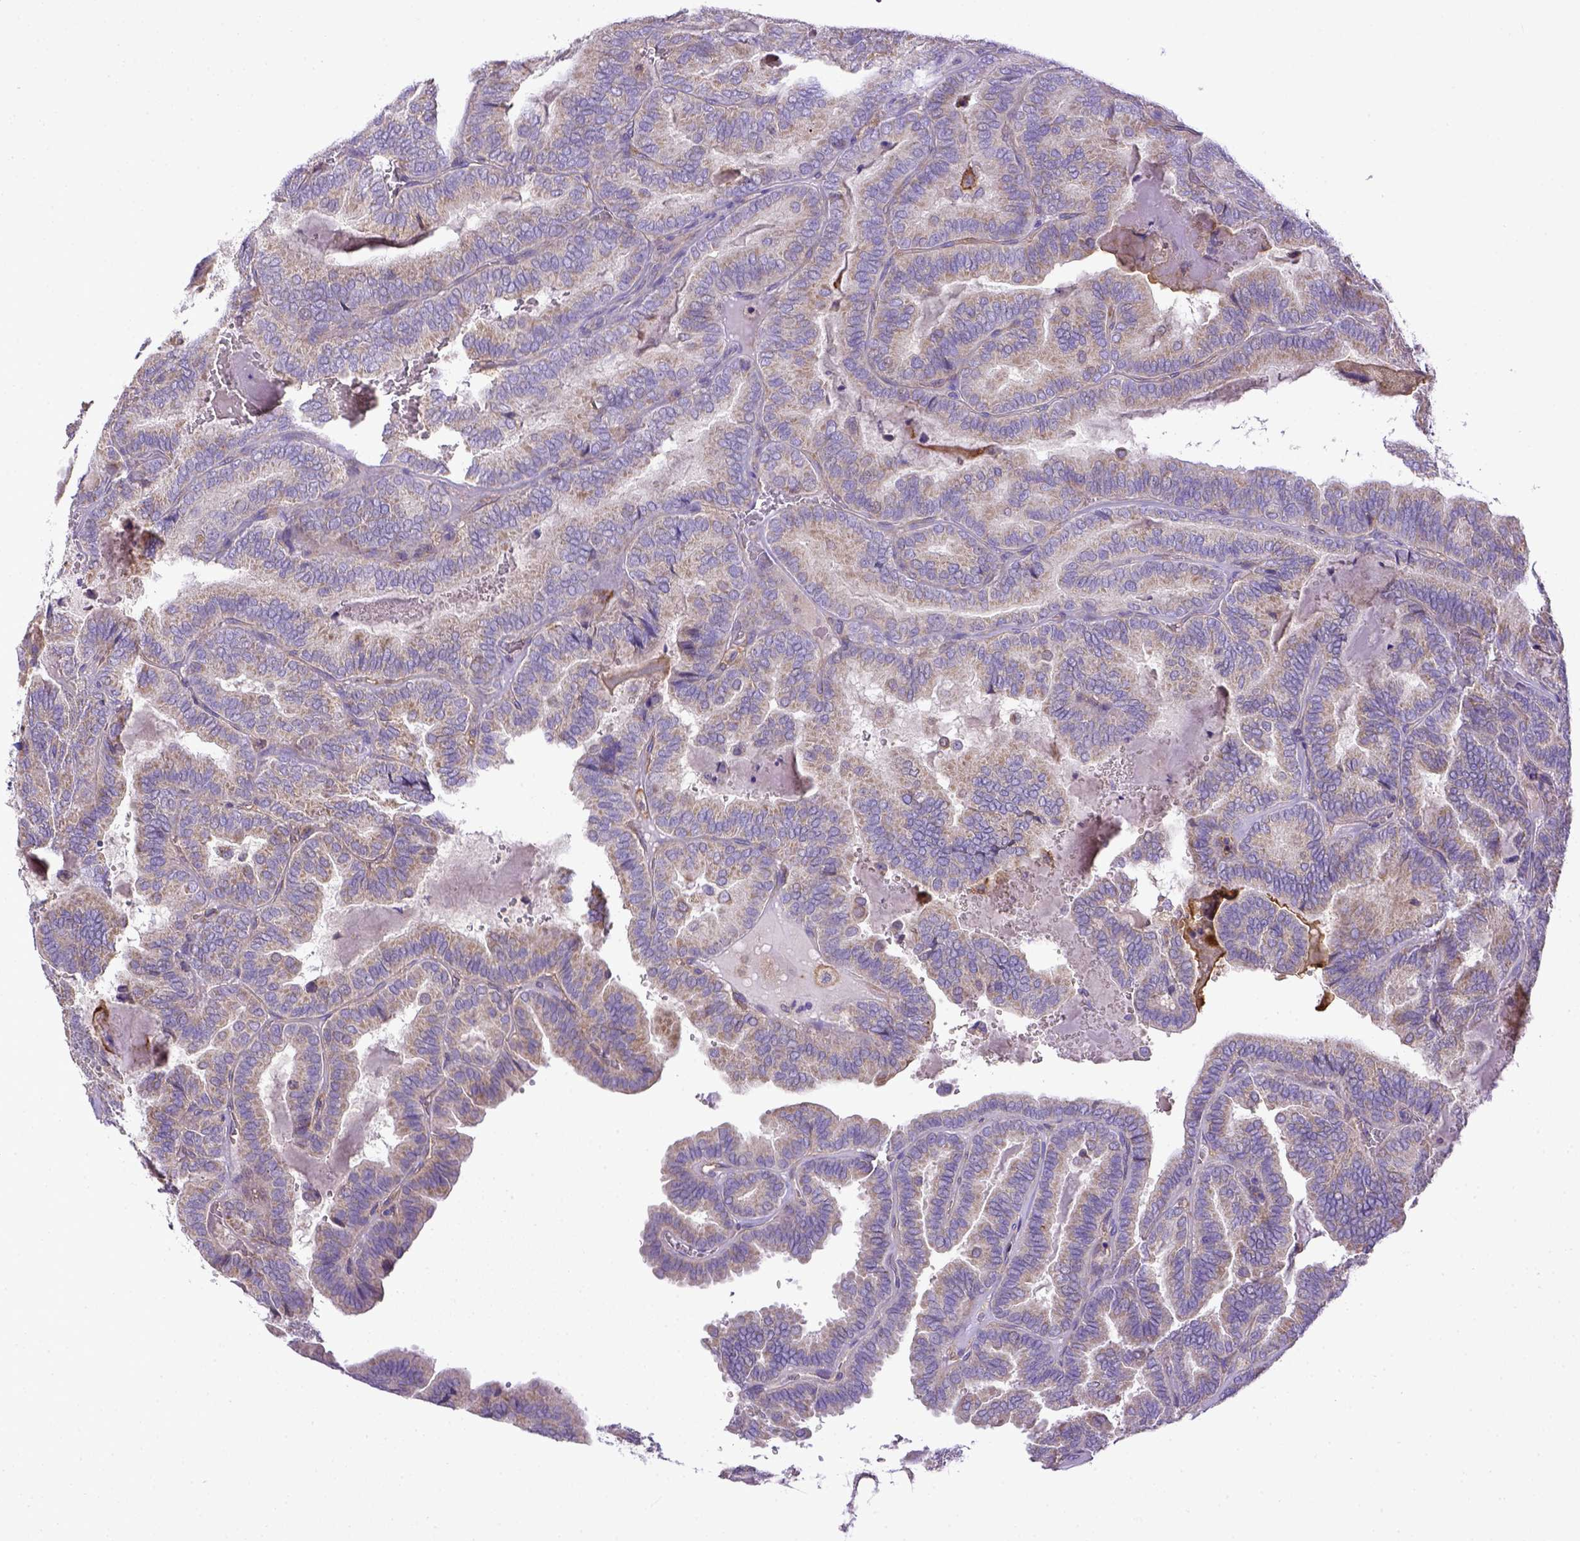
{"staining": {"intensity": "weak", "quantity": ">75%", "location": "cytoplasmic/membranous"}, "tissue": "thyroid cancer", "cell_type": "Tumor cells", "image_type": "cancer", "snomed": [{"axis": "morphology", "description": "Papillary adenocarcinoma, NOS"}, {"axis": "topography", "description": "Thyroid gland"}], "caption": "DAB immunohistochemical staining of thyroid papillary adenocarcinoma exhibits weak cytoplasmic/membranous protein staining in approximately >75% of tumor cells. (DAB (3,3'-diaminobenzidine) = brown stain, brightfield microscopy at high magnification).", "gene": "CD40", "patient": {"sex": "female", "age": 75}}